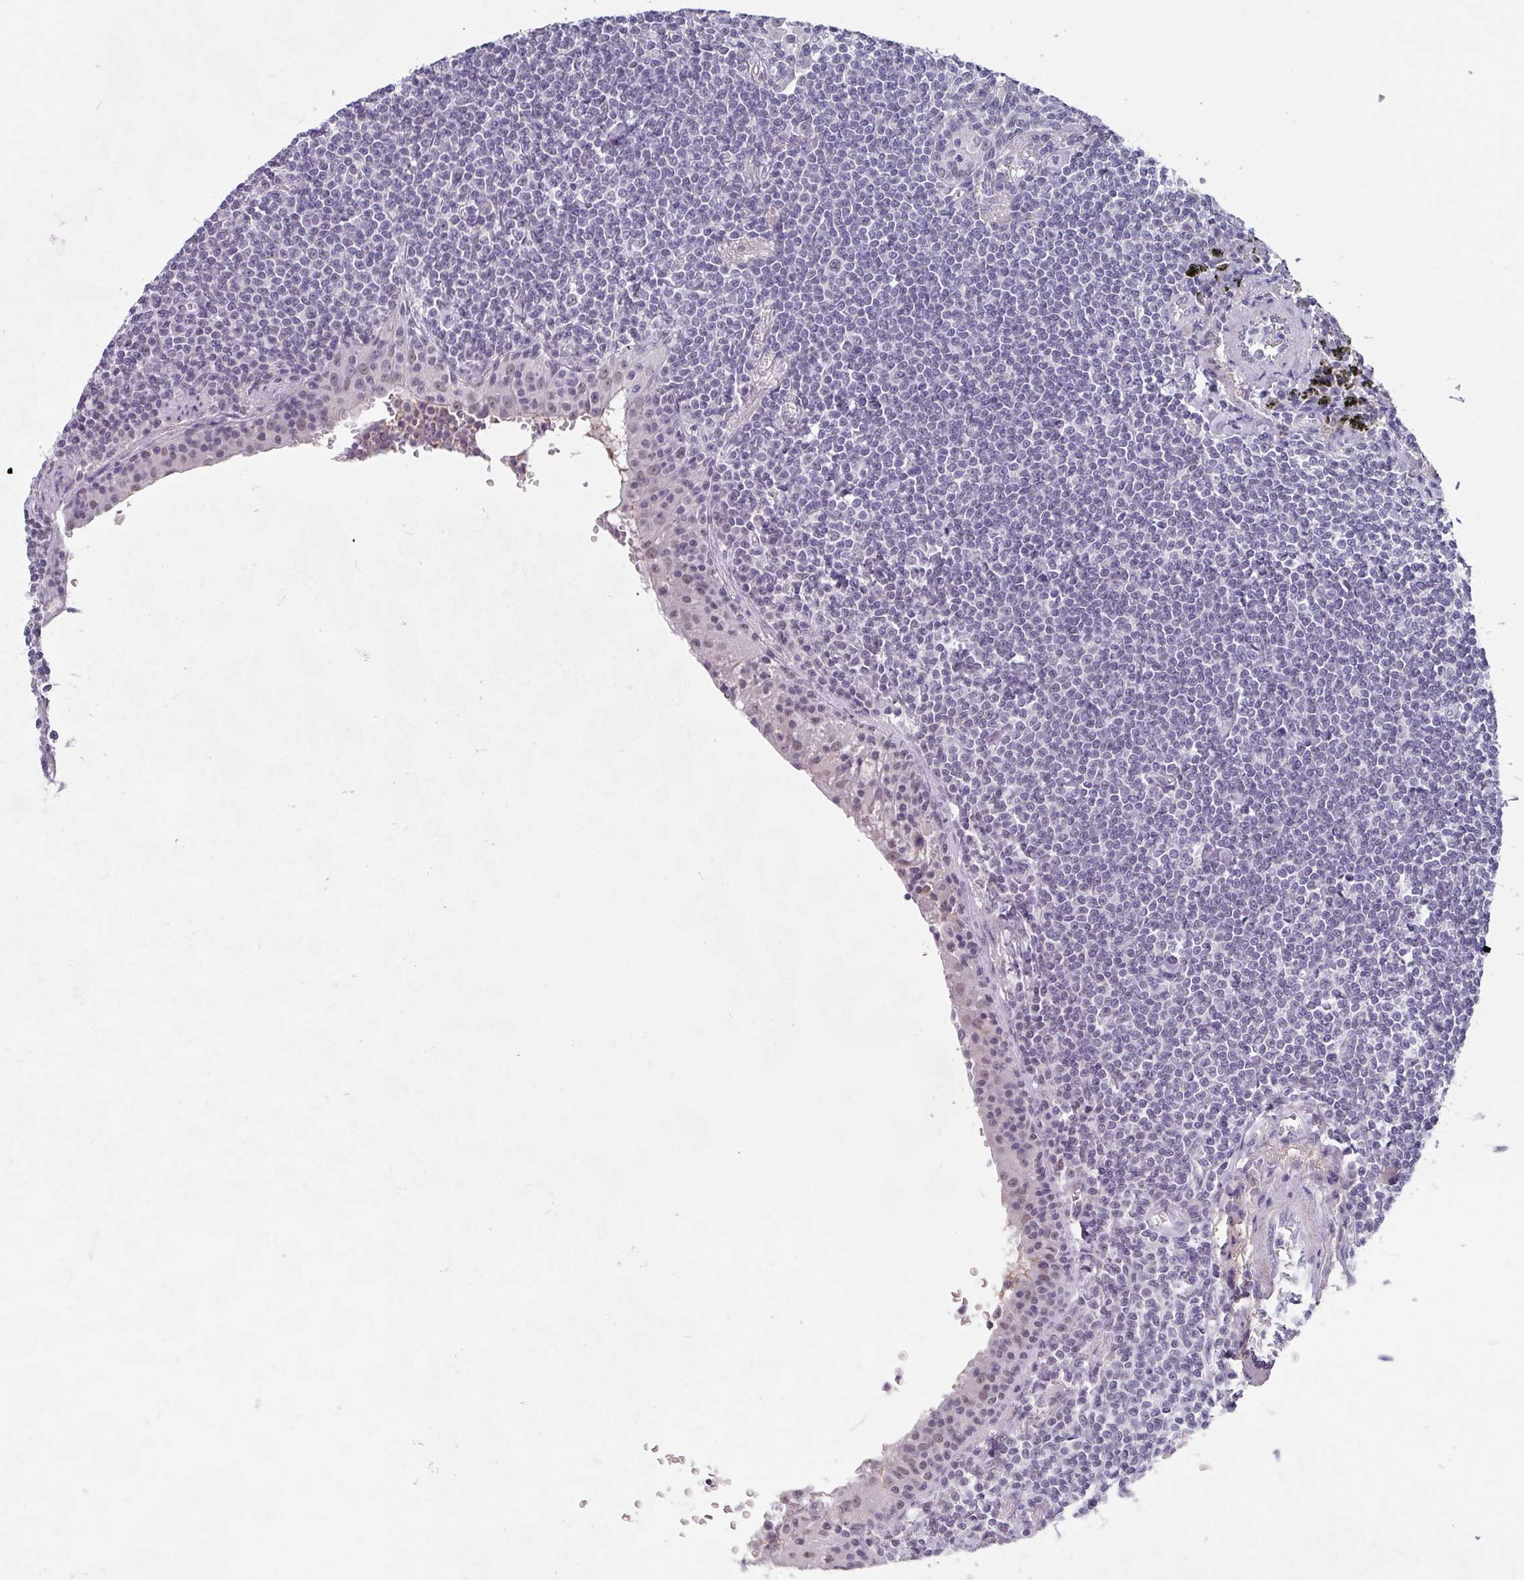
{"staining": {"intensity": "negative", "quantity": "none", "location": "none"}, "tissue": "lymphoma", "cell_type": "Tumor cells", "image_type": "cancer", "snomed": [{"axis": "morphology", "description": "Malignant lymphoma, non-Hodgkin's type, Low grade"}, {"axis": "topography", "description": "Lung"}], "caption": "The immunohistochemistry photomicrograph has no significant positivity in tumor cells of malignant lymphoma, non-Hodgkin's type (low-grade) tissue.", "gene": "C1QB", "patient": {"sex": "female", "age": 71}}